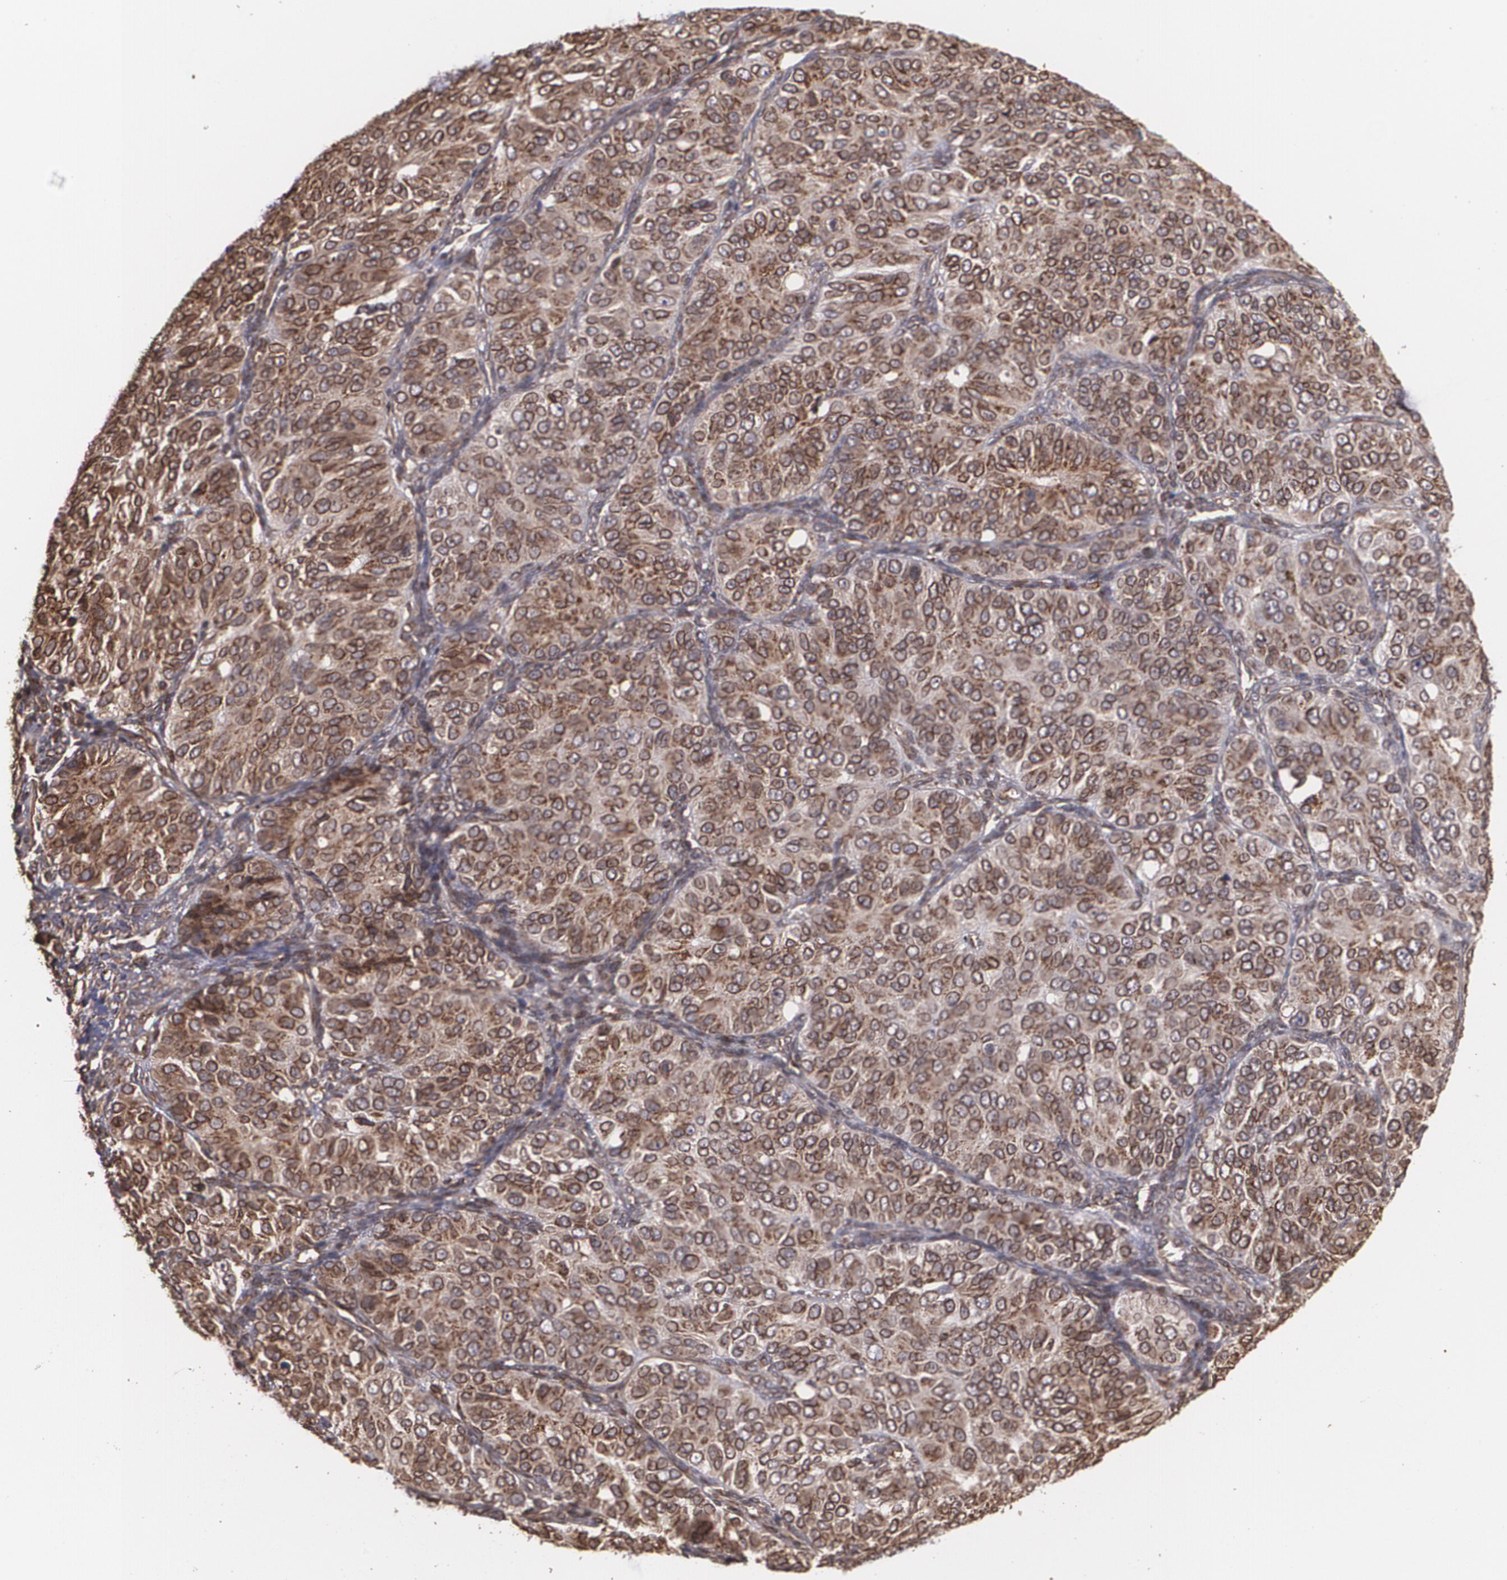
{"staining": {"intensity": "strong", "quantity": ">75%", "location": "cytoplasmic/membranous"}, "tissue": "ovarian cancer", "cell_type": "Tumor cells", "image_type": "cancer", "snomed": [{"axis": "morphology", "description": "Carcinoma, endometroid"}, {"axis": "topography", "description": "Ovary"}], "caption": "The micrograph reveals a brown stain indicating the presence of a protein in the cytoplasmic/membranous of tumor cells in endometroid carcinoma (ovarian). Using DAB (3,3'-diaminobenzidine) (brown) and hematoxylin (blue) stains, captured at high magnification using brightfield microscopy.", "gene": "TRIP11", "patient": {"sex": "female", "age": 51}}